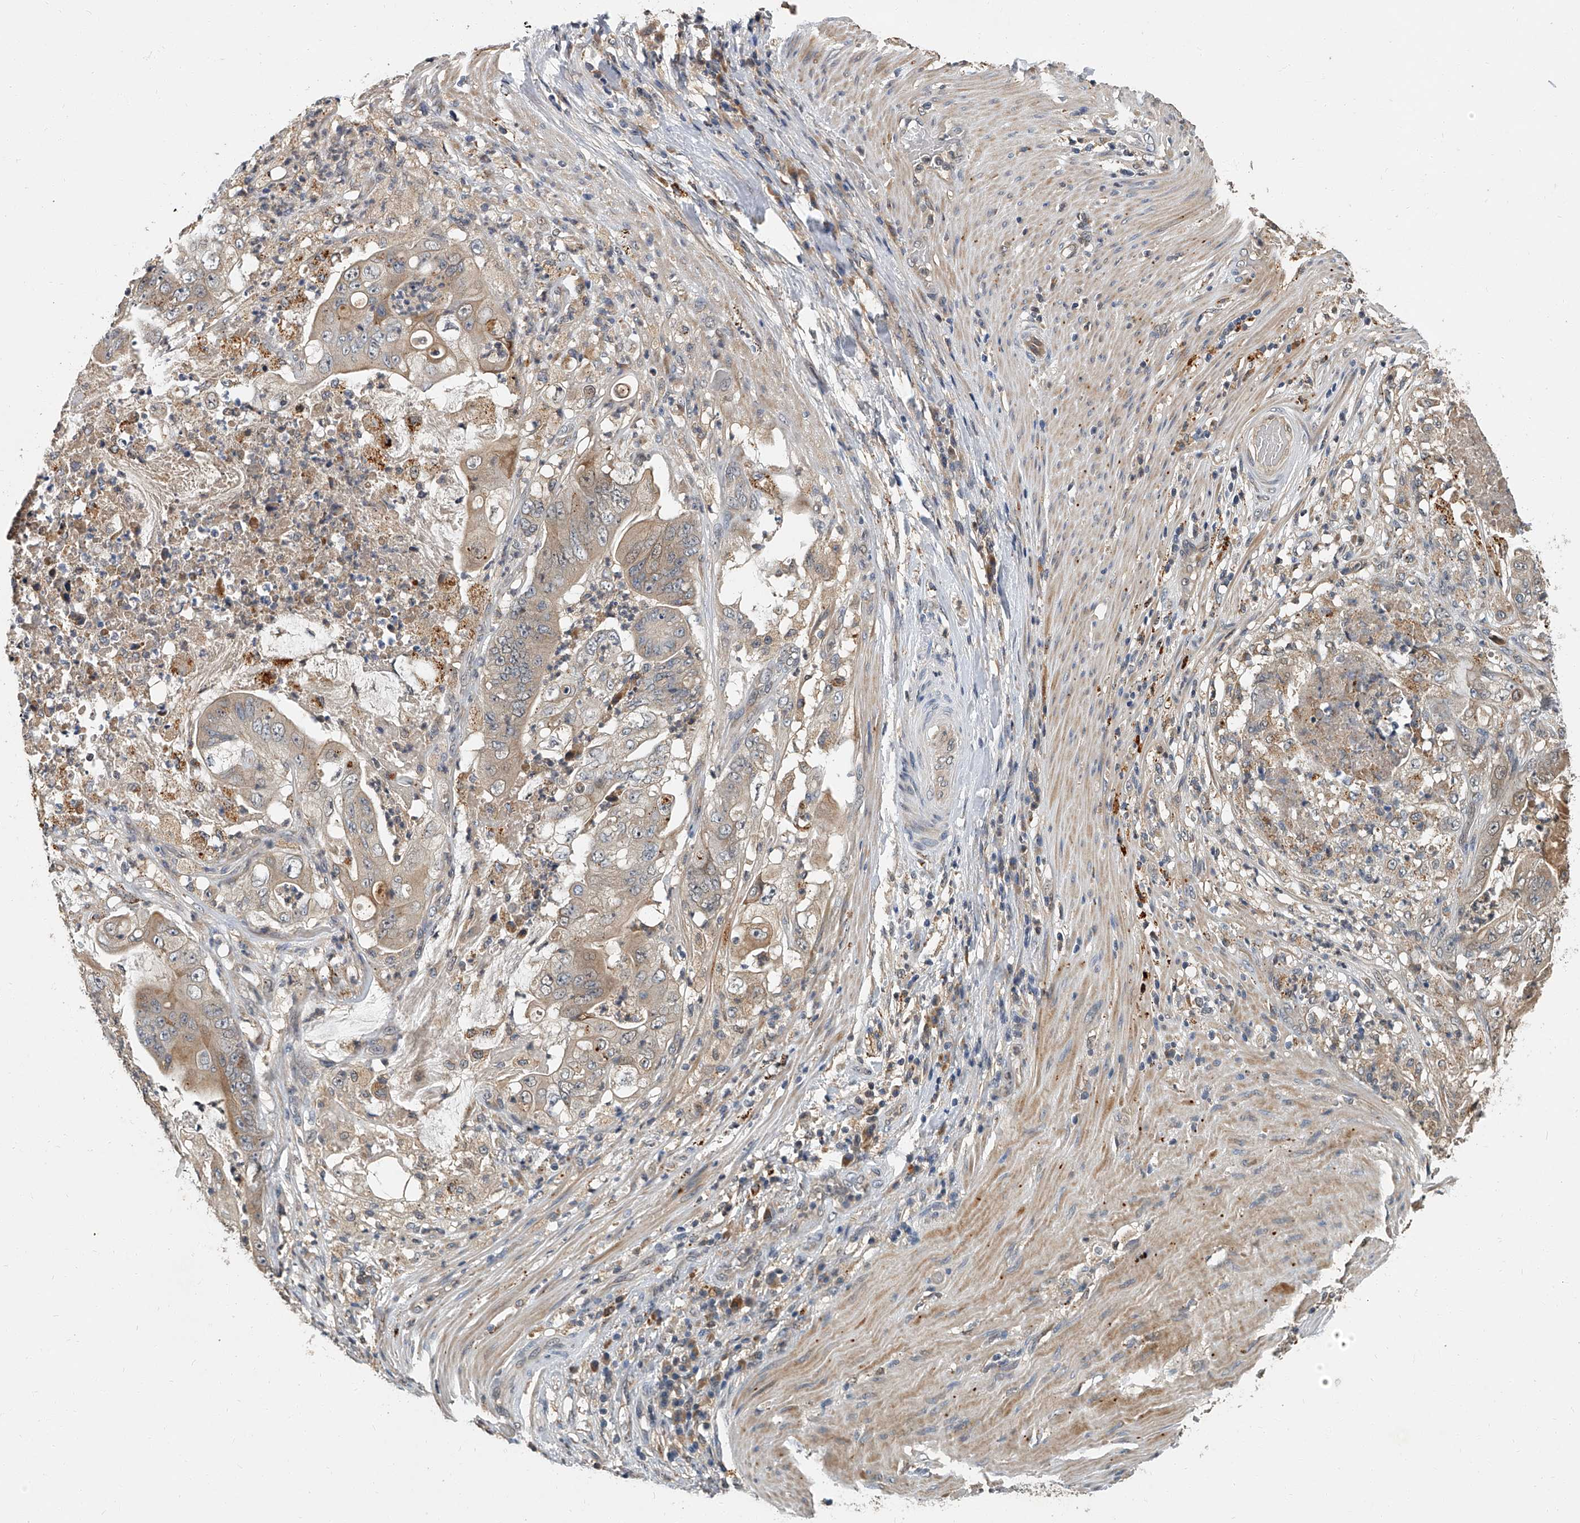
{"staining": {"intensity": "weak", "quantity": ">75%", "location": "cytoplasmic/membranous"}, "tissue": "stomach cancer", "cell_type": "Tumor cells", "image_type": "cancer", "snomed": [{"axis": "morphology", "description": "Adenocarcinoma, NOS"}, {"axis": "topography", "description": "Stomach"}], "caption": "Immunohistochemistry (IHC) of stomach cancer (adenocarcinoma) shows low levels of weak cytoplasmic/membranous expression in about >75% of tumor cells. The protein is stained brown, and the nuclei are stained in blue (DAB IHC with brightfield microscopy, high magnification).", "gene": "JAG2", "patient": {"sex": "female", "age": 73}}